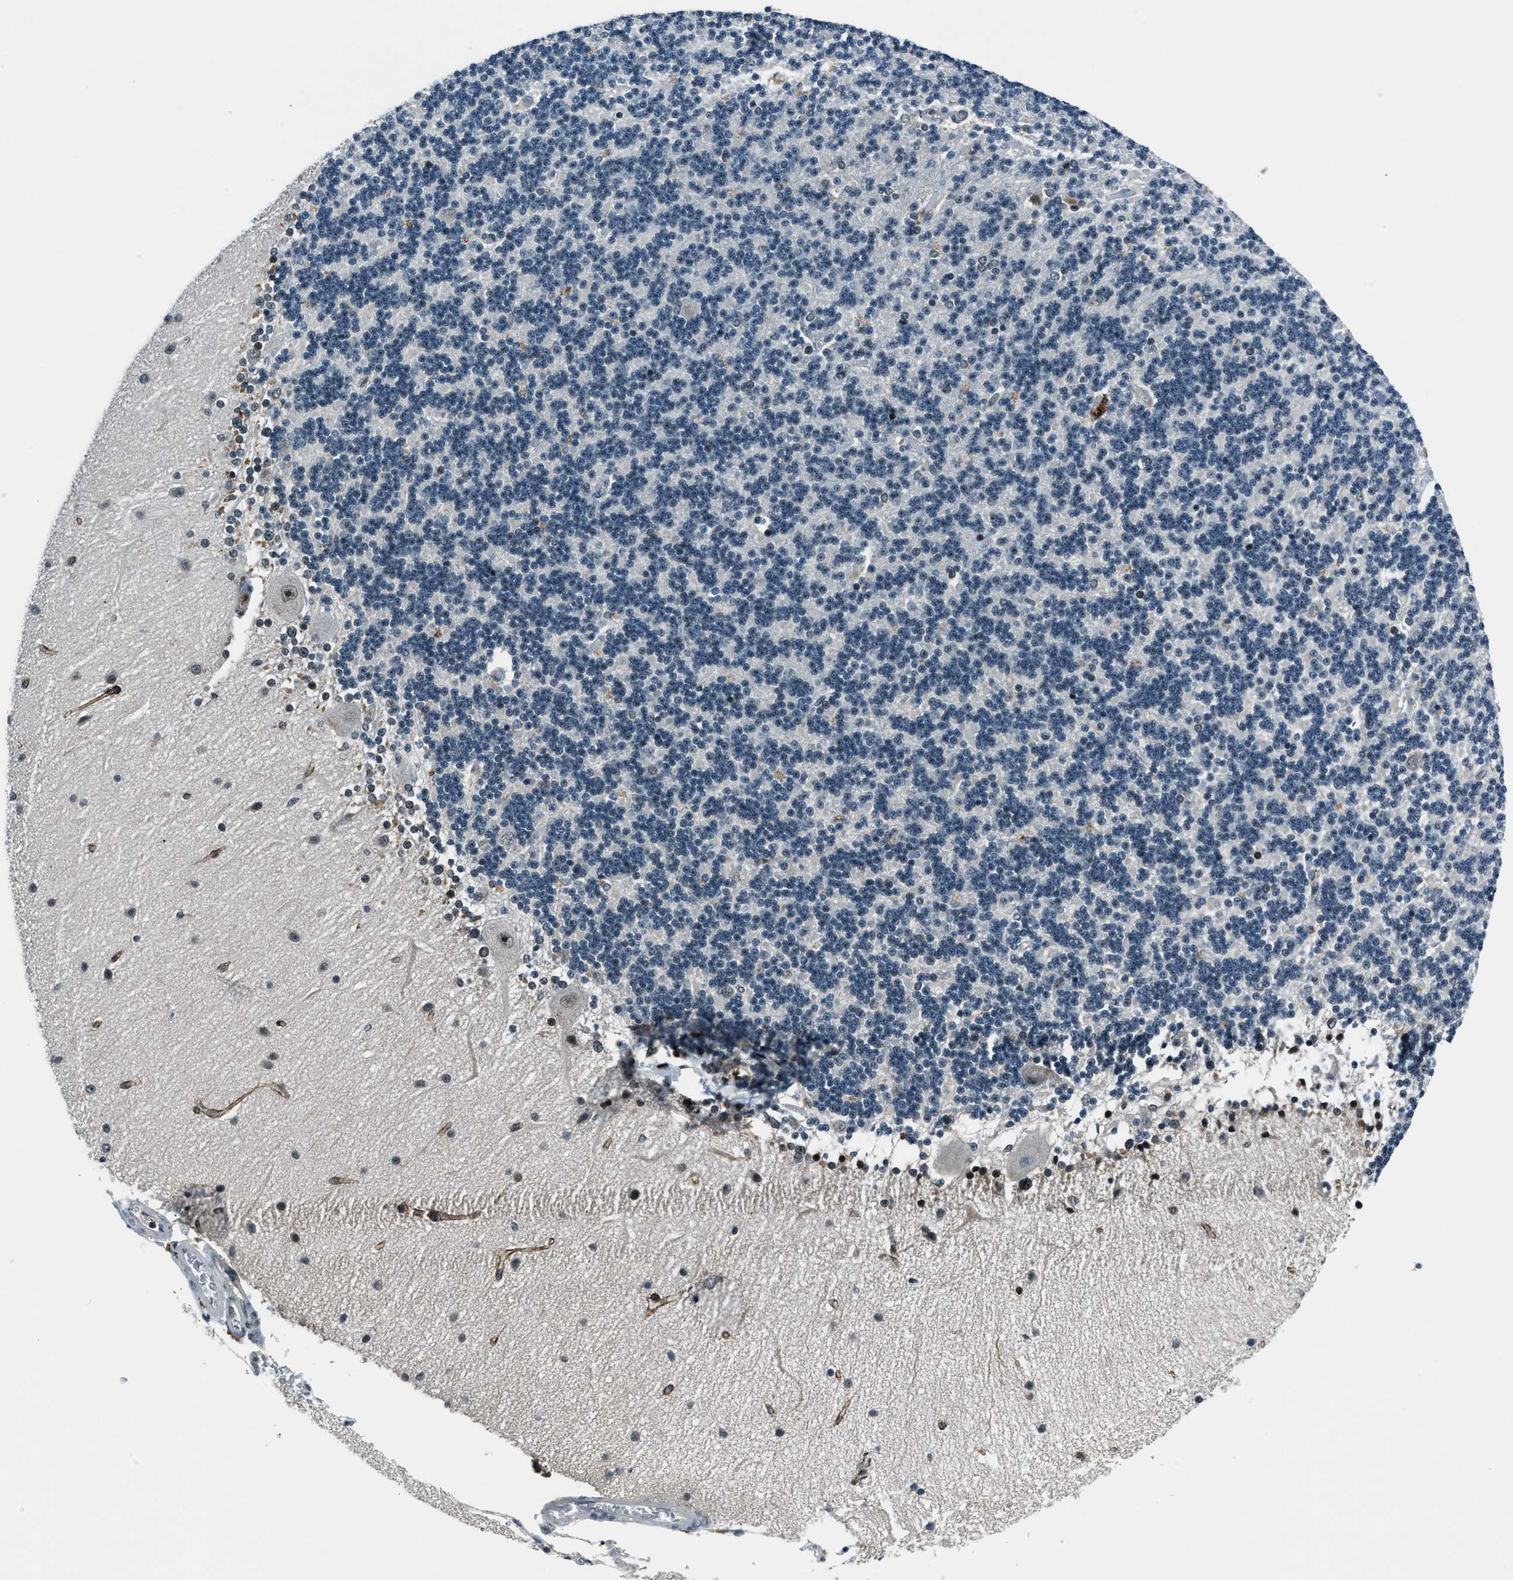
{"staining": {"intensity": "weak", "quantity": "<25%", "location": "nuclear"}, "tissue": "cerebellum", "cell_type": "Cells in granular layer", "image_type": "normal", "snomed": [{"axis": "morphology", "description": "Normal tissue, NOS"}, {"axis": "topography", "description": "Cerebellum"}], "caption": "This histopathology image is of normal cerebellum stained with immunohistochemistry to label a protein in brown with the nuclei are counter-stained blue. There is no expression in cells in granular layer.", "gene": "ACTL9", "patient": {"sex": "female", "age": 54}}